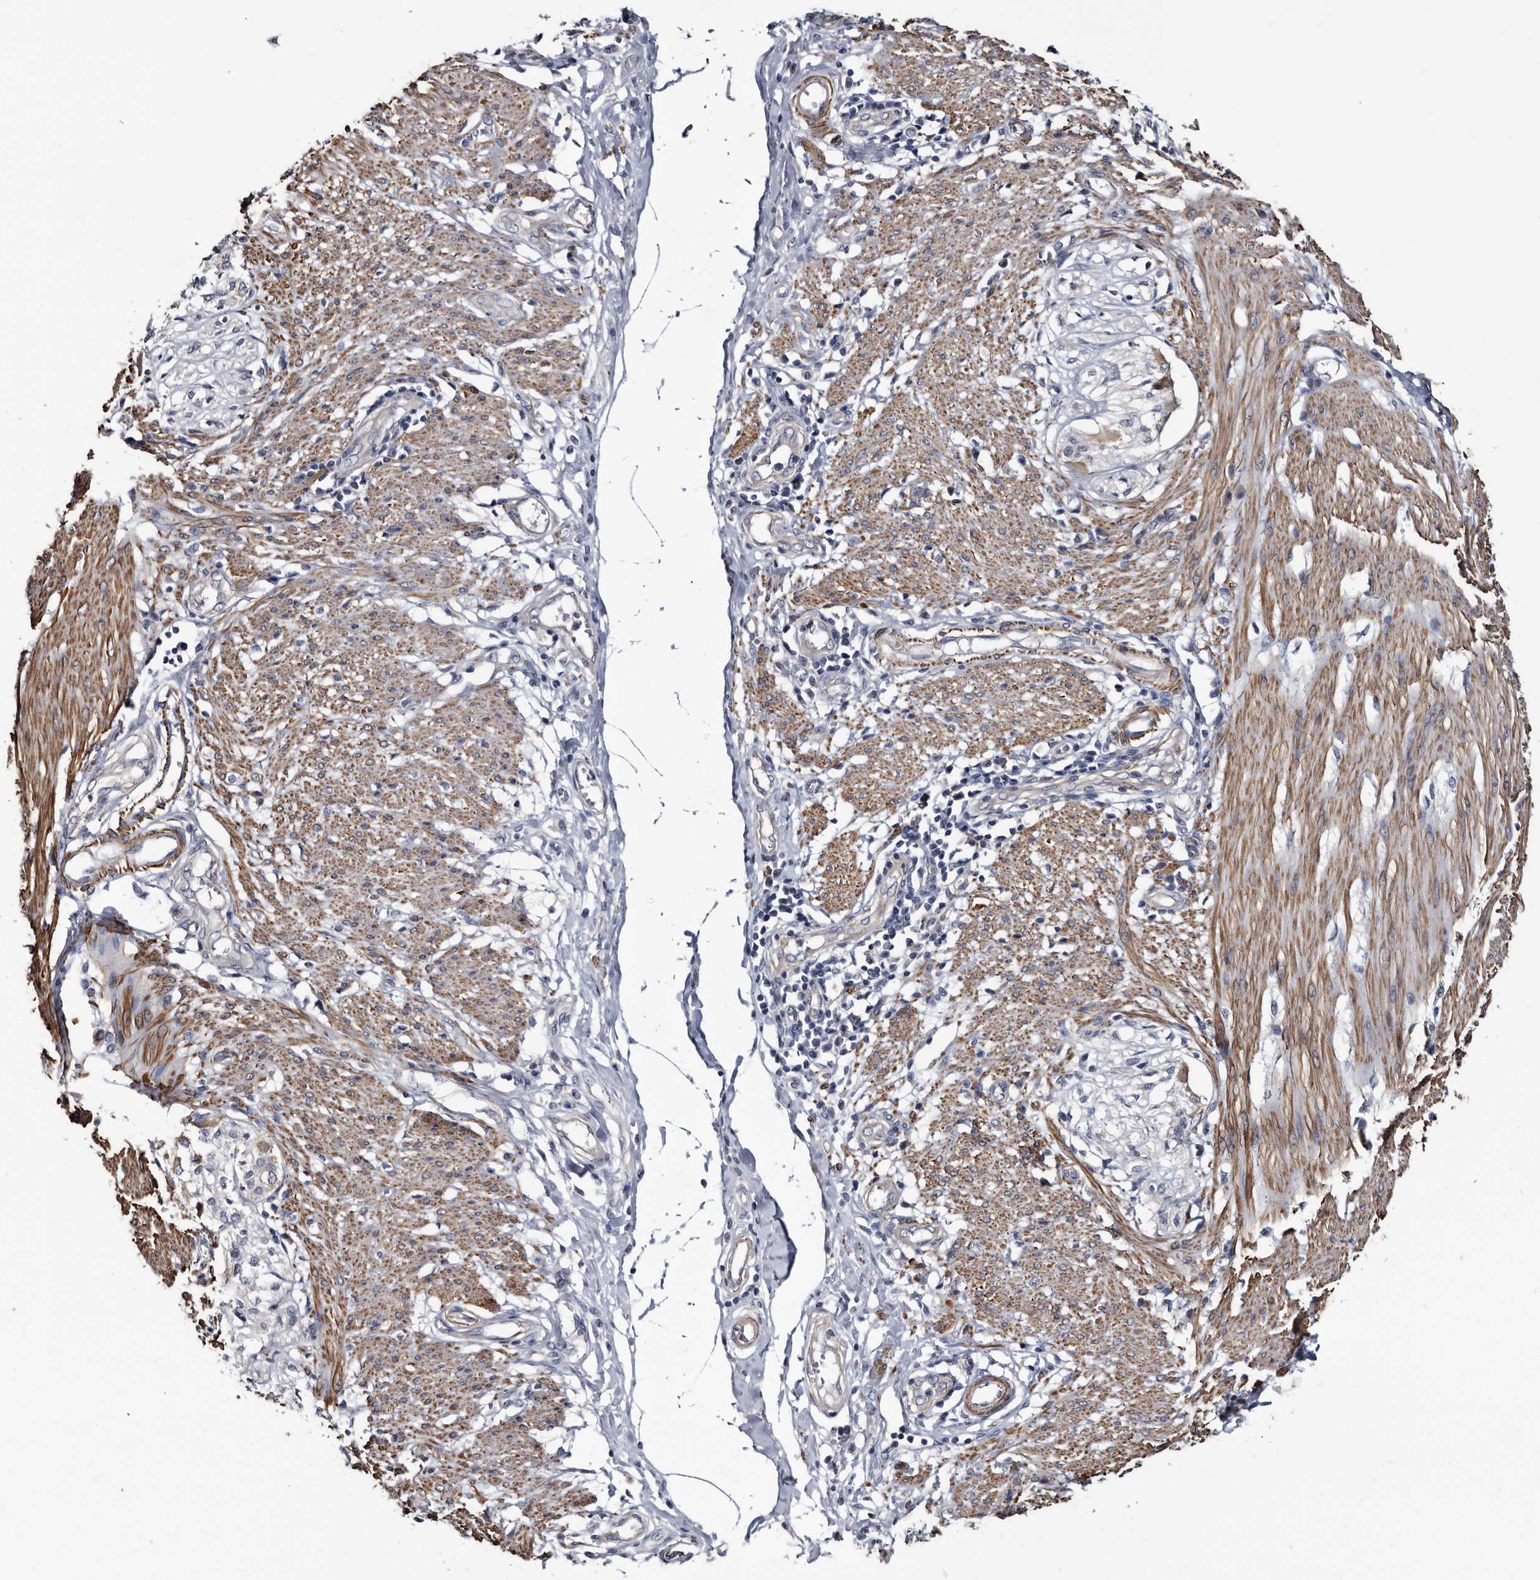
{"staining": {"intensity": "moderate", "quantity": ">75%", "location": "cytoplasmic/membranous"}, "tissue": "smooth muscle", "cell_type": "Smooth muscle cells", "image_type": "normal", "snomed": [{"axis": "morphology", "description": "Normal tissue, NOS"}, {"axis": "morphology", "description": "Adenocarcinoma, NOS"}, {"axis": "topography", "description": "Colon"}, {"axis": "topography", "description": "Peripheral nerve tissue"}], "caption": "Immunohistochemistry (IHC) of unremarkable human smooth muscle displays medium levels of moderate cytoplasmic/membranous staining in about >75% of smooth muscle cells. The staining was performed using DAB (3,3'-diaminobenzidine) to visualize the protein expression in brown, while the nuclei were stained in blue with hematoxylin (Magnification: 20x).", "gene": "IARS1", "patient": {"sex": "male", "age": 14}}